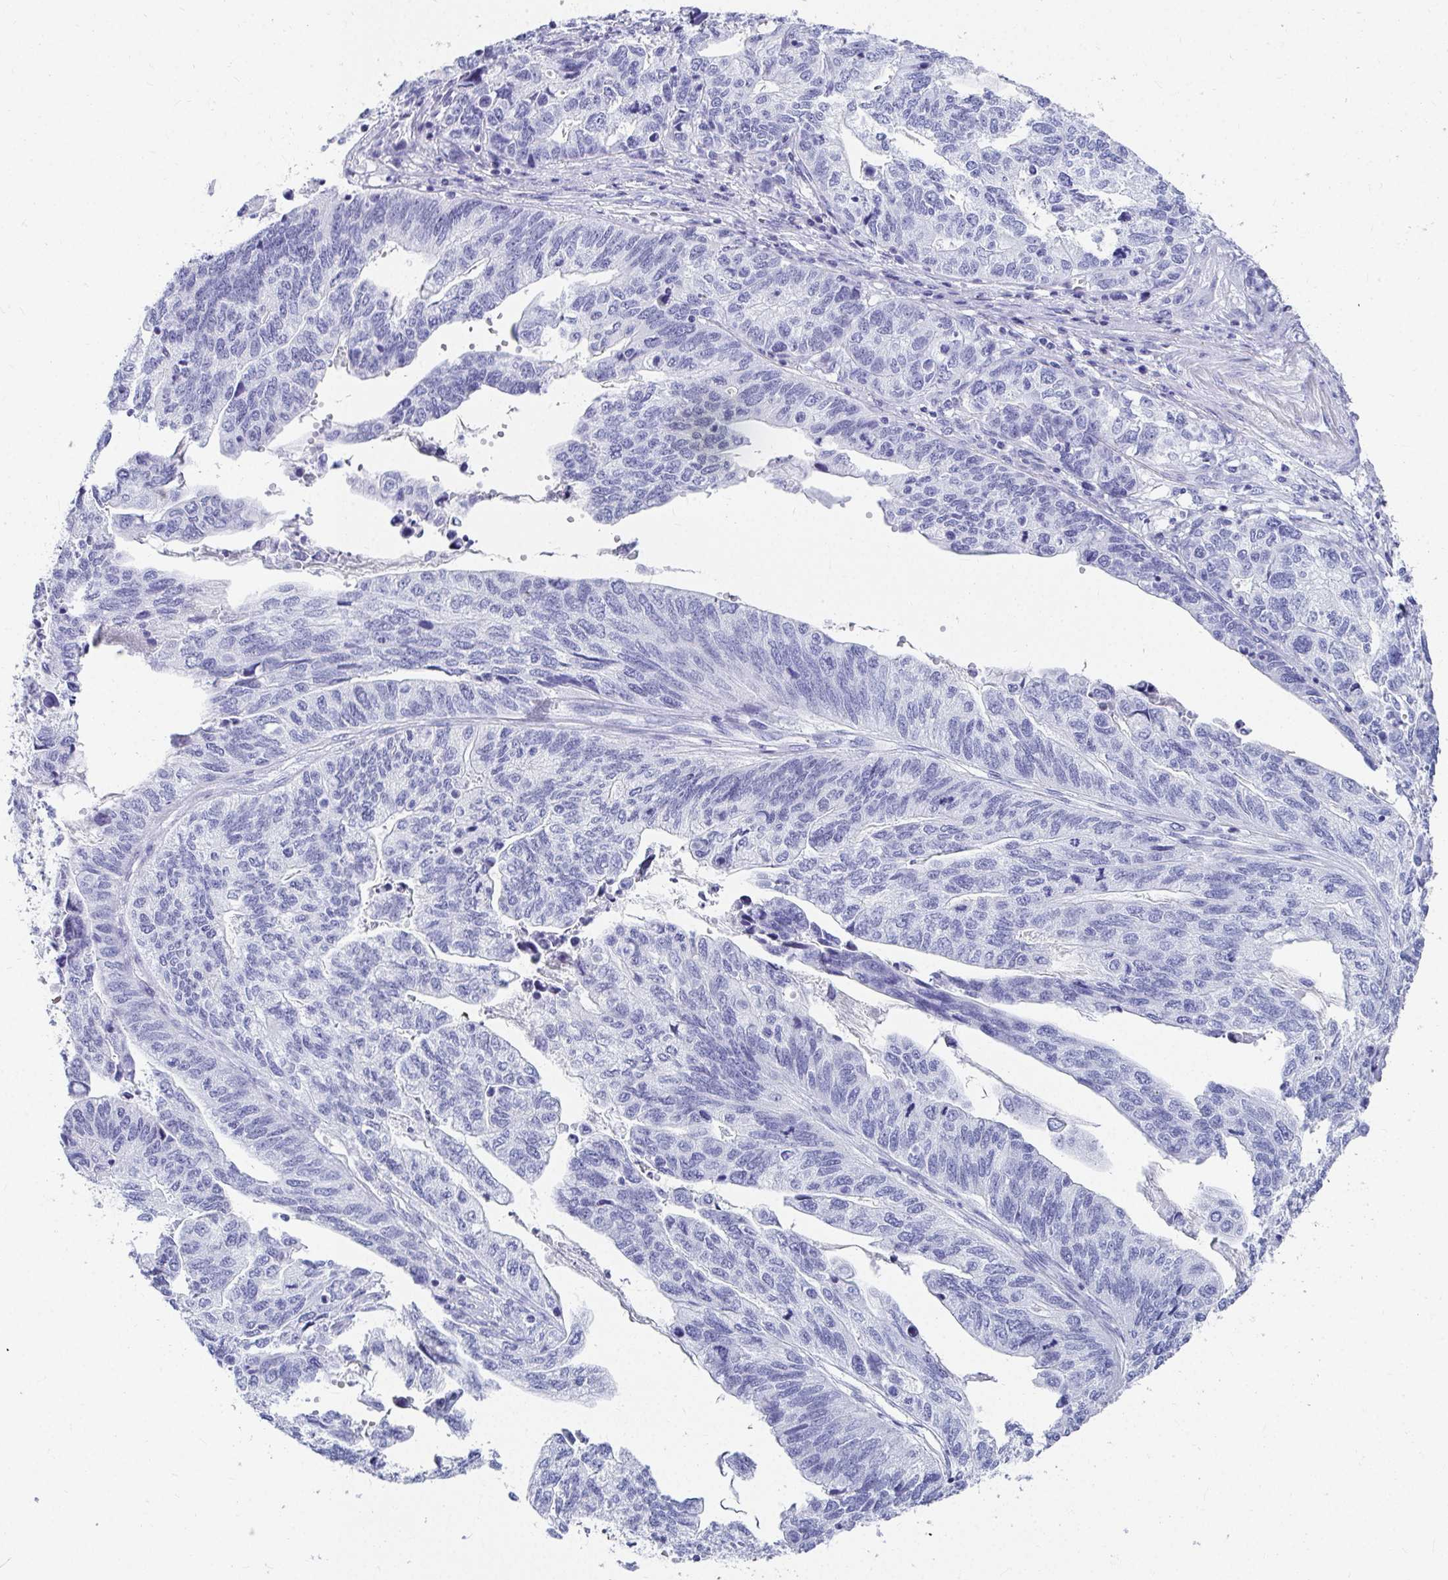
{"staining": {"intensity": "negative", "quantity": "none", "location": "none"}, "tissue": "stomach cancer", "cell_type": "Tumor cells", "image_type": "cancer", "snomed": [{"axis": "morphology", "description": "Adenocarcinoma, NOS"}, {"axis": "topography", "description": "Stomach, upper"}], "caption": "Adenocarcinoma (stomach) was stained to show a protein in brown. There is no significant expression in tumor cells.", "gene": "DPEP3", "patient": {"sex": "female", "age": 67}}